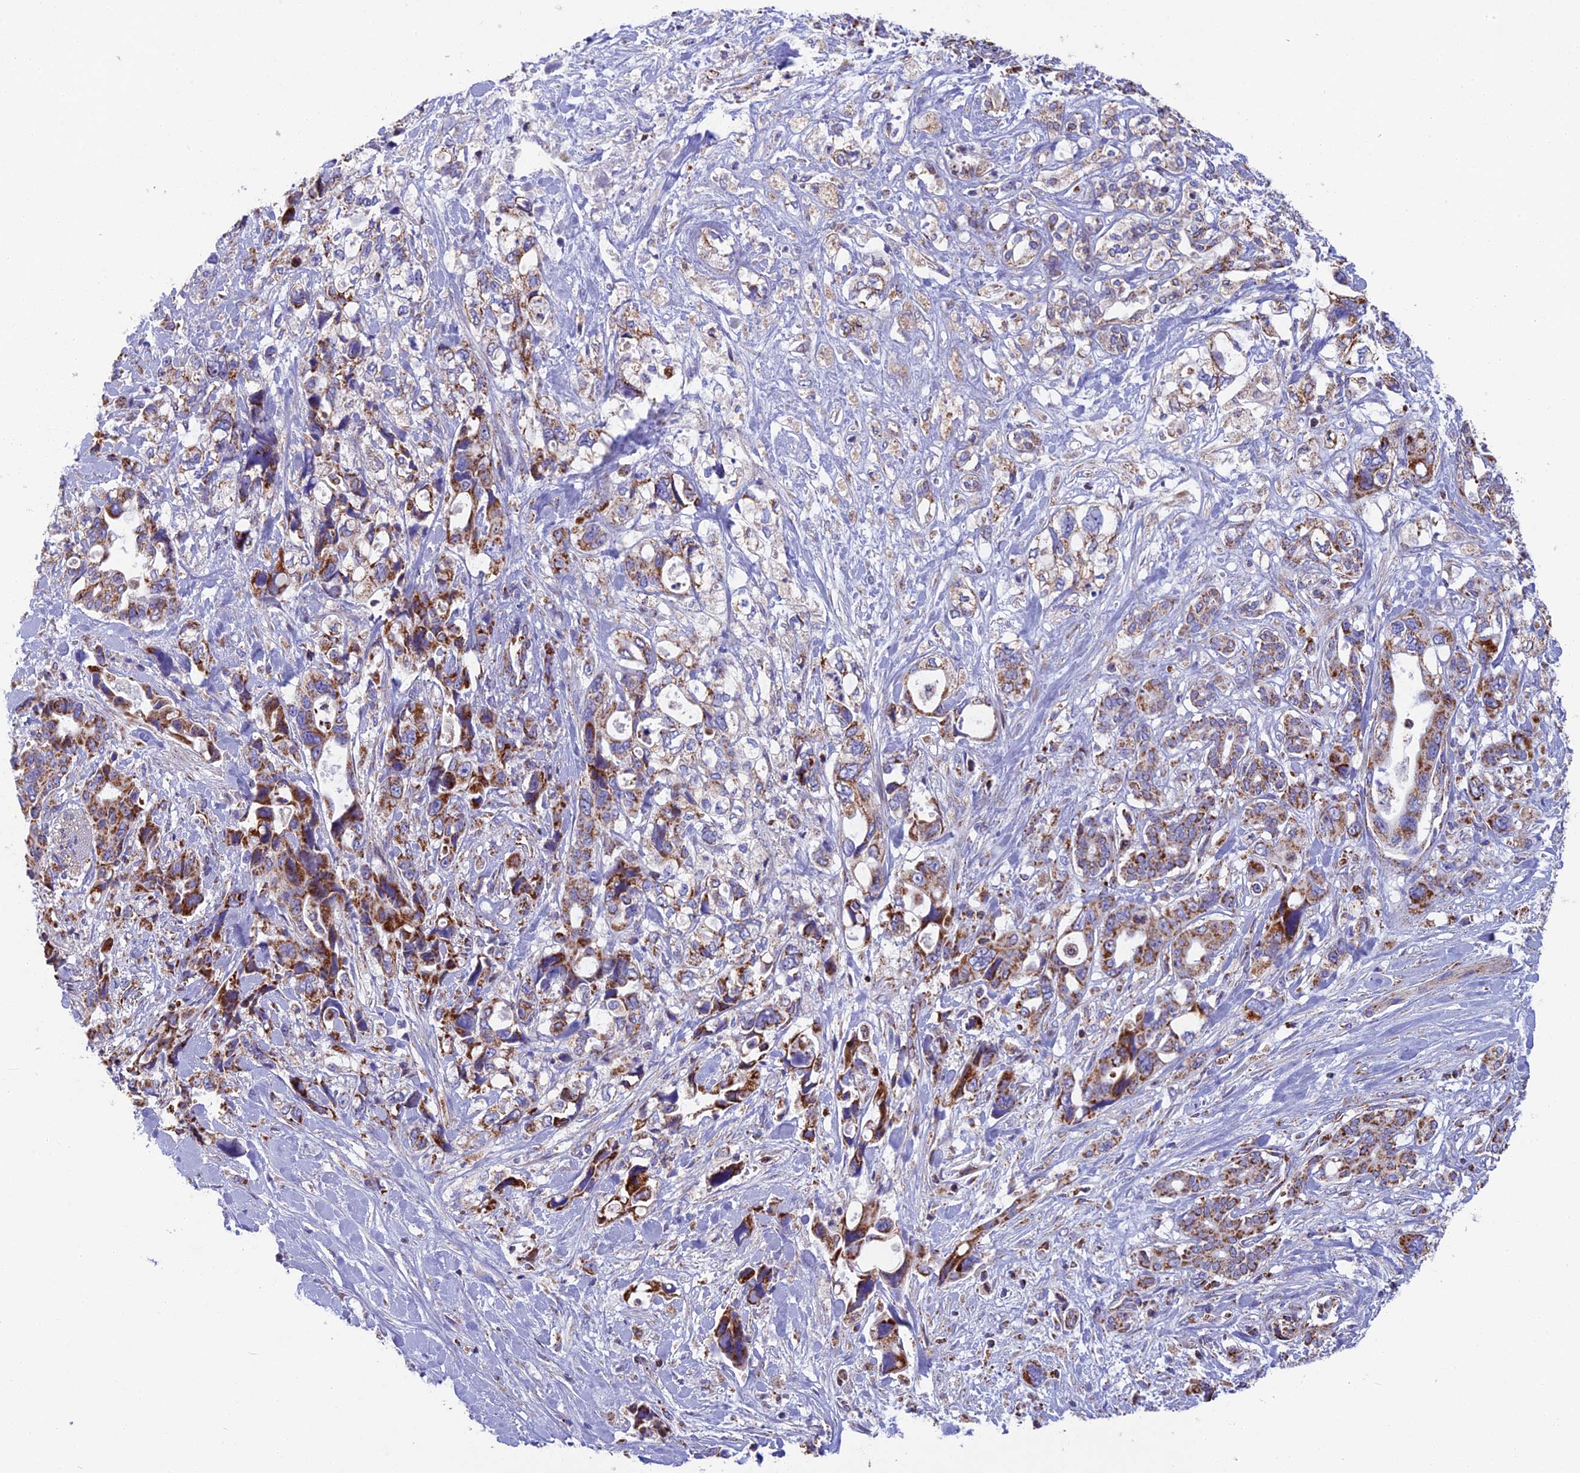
{"staining": {"intensity": "strong", "quantity": "25%-75%", "location": "cytoplasmic/membranous"}, "tissue": "pancreatic cancer", "cell_type": "Tumor cells", "image_type": "cancer", "snomed": [{"axis": "morphology", "description": "Adenocarcinoma, NOS"}, {"axis": "topography", "description": "Pancreas"}], "caption": "High-magnification brightfield microscopy of pancreatic cancer stained with DAB (3,3'-diaminobenzidine) (brown) and counterstained with hematoxylin (blue). tumor cells exhibit strong cytoplasmic/membranous expression is present in about25%-75% of cells.", "gene": "CS", "patient": {"sex": "male", "age": 46}}